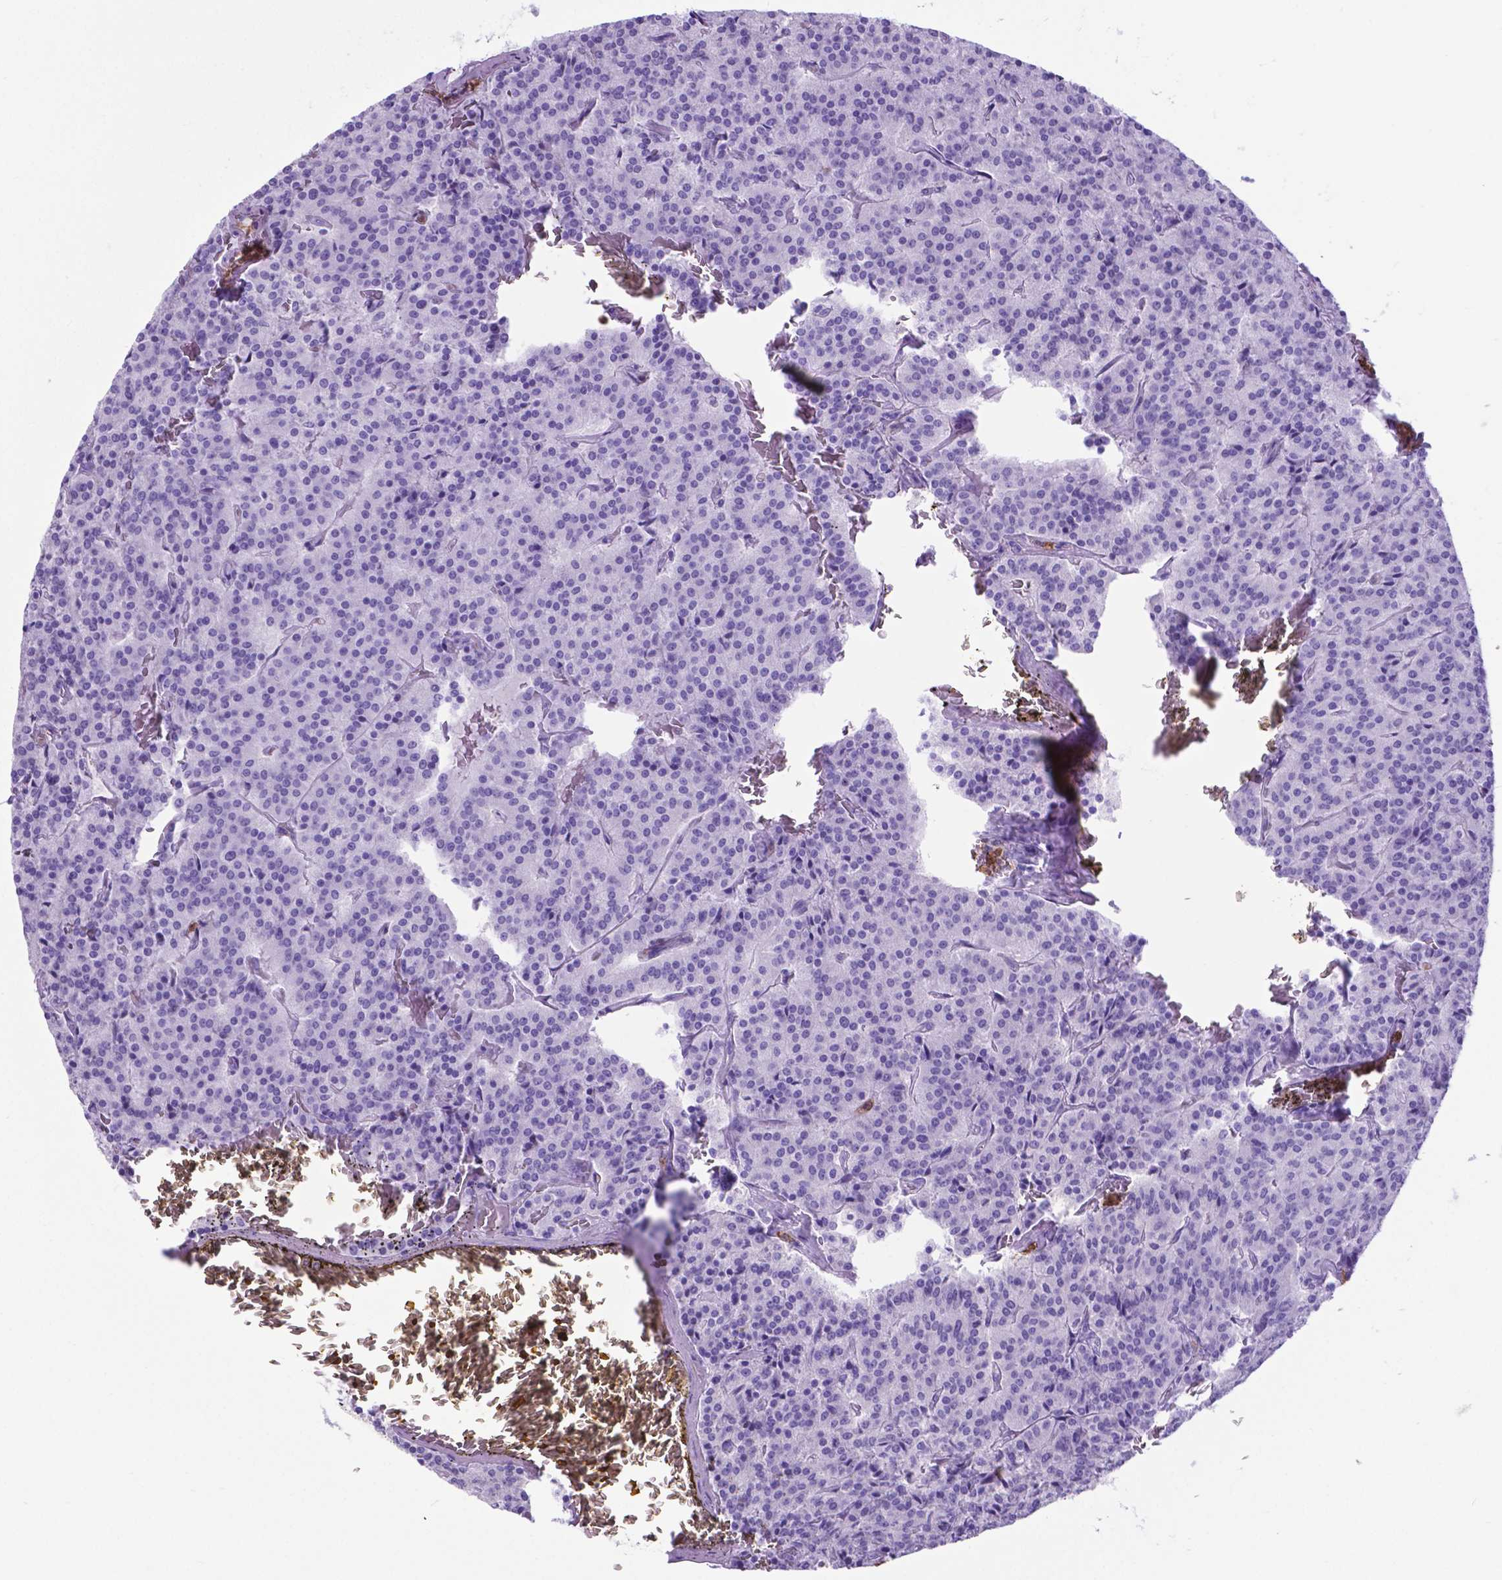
{"staining": {"intensity": "negative", "quantity": "none", "location": "none"}, "tissue": "carcinoid", "cell_type": "Tumor cells", "image_type": "cancer", "snomed": [{"axis": "morphology", "description": "Carcinoid, malignant, NOS"}, {"axis": "topography", "description": "Lung"}], "caption": "Tumor cells are negative for brown protein staining in carcinoid (malignant). (DAB immunohistochemistry visualized using brightfield microscopy, high magnification).", "gene": "LZTR1", "patient": {"sex": "male", "age": 70}}